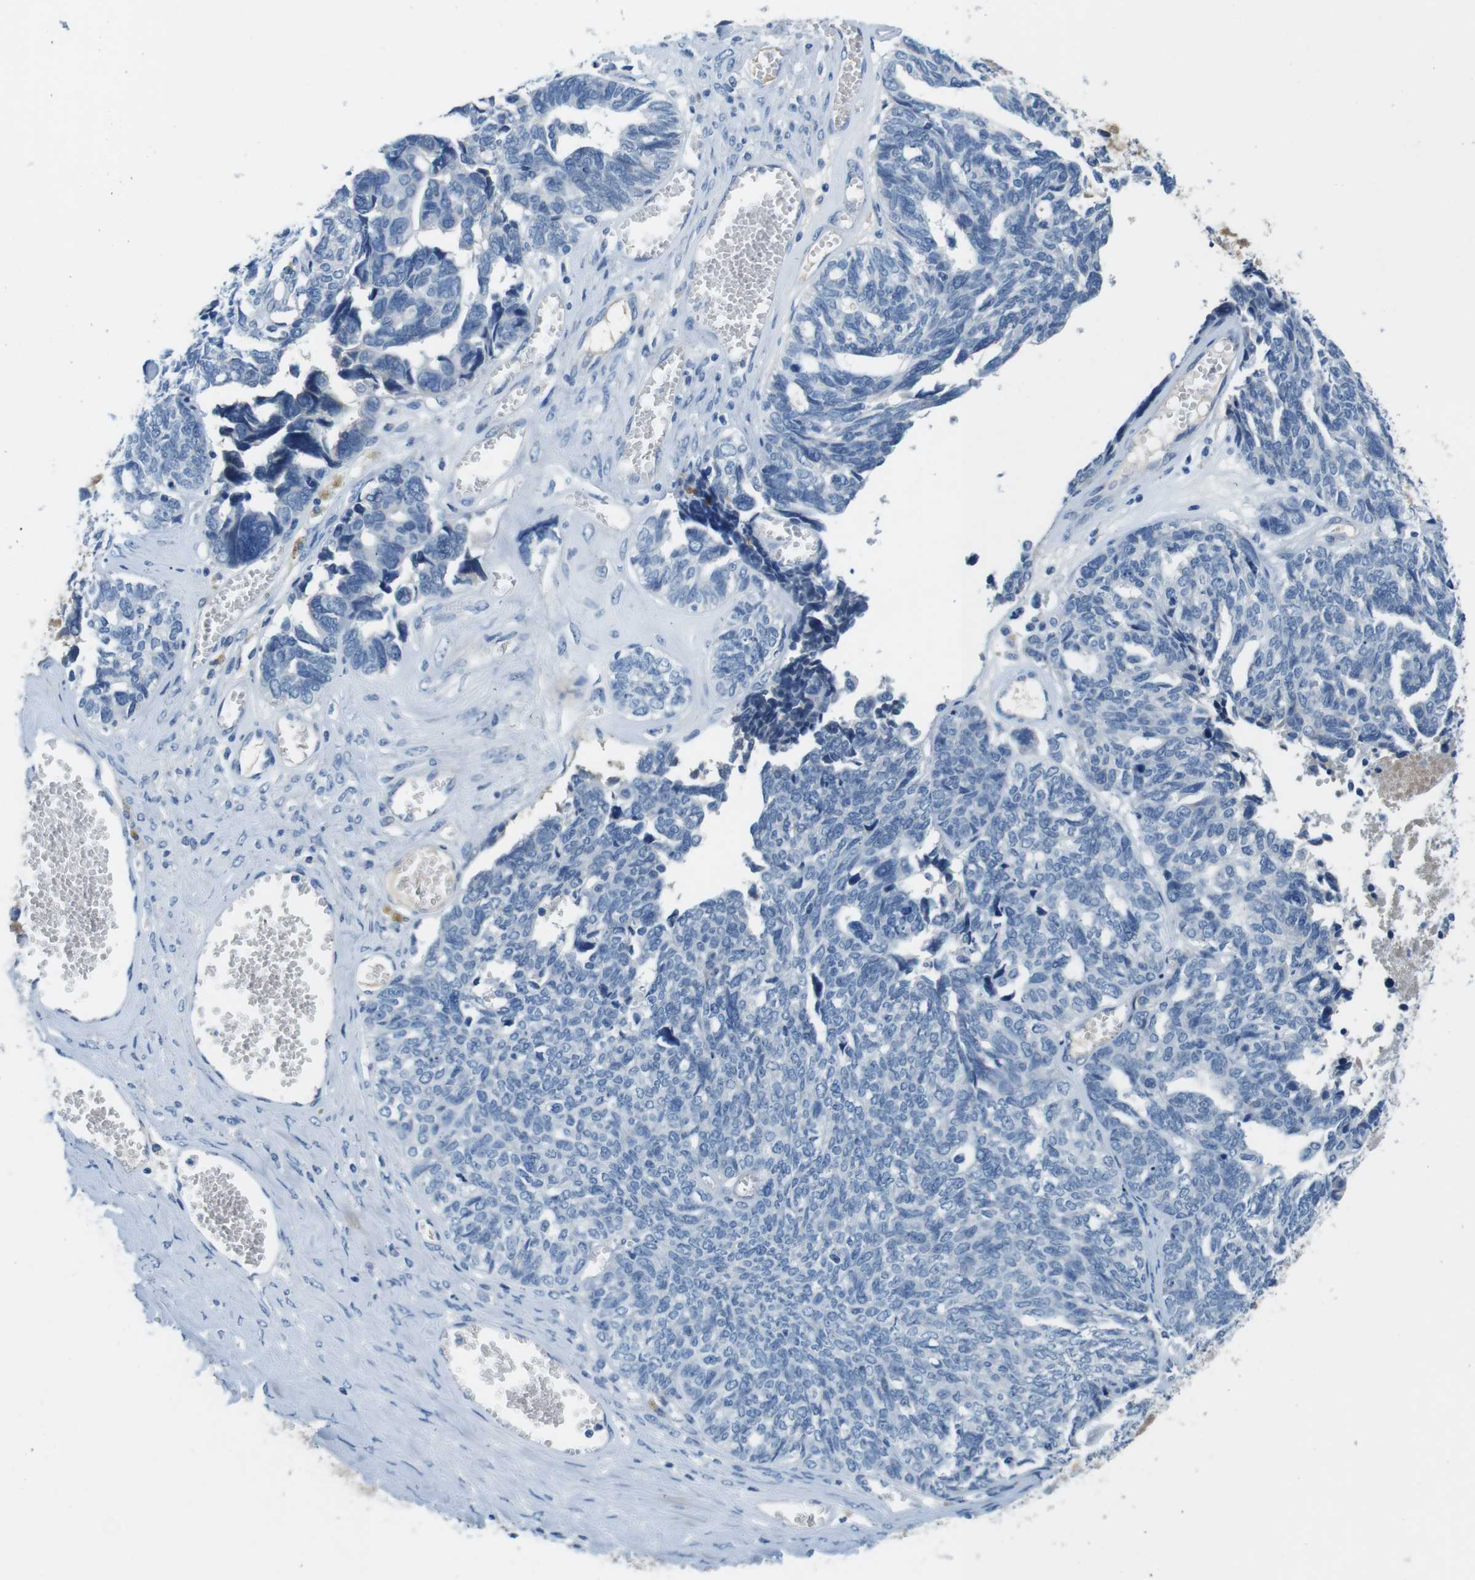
{"staining": {"intensity": "negative", "quantity": "none", "location": "none"}, "tissue": "ovarian cancer", "cell_type": "Tumor cells", "image_type": "cancer", "snomed": [{"axis": "morphology", "description": "Cystadenocarcinoma, serous, NOS"}, {"axis": "topography", "description": "Ovary"}], "caption": "Tumor cells are negative for protein expression in human serous cystadenocarcinoma (ovarian).", "gene": "IGHD", "patient": {"sex": "female", "age": 79}}